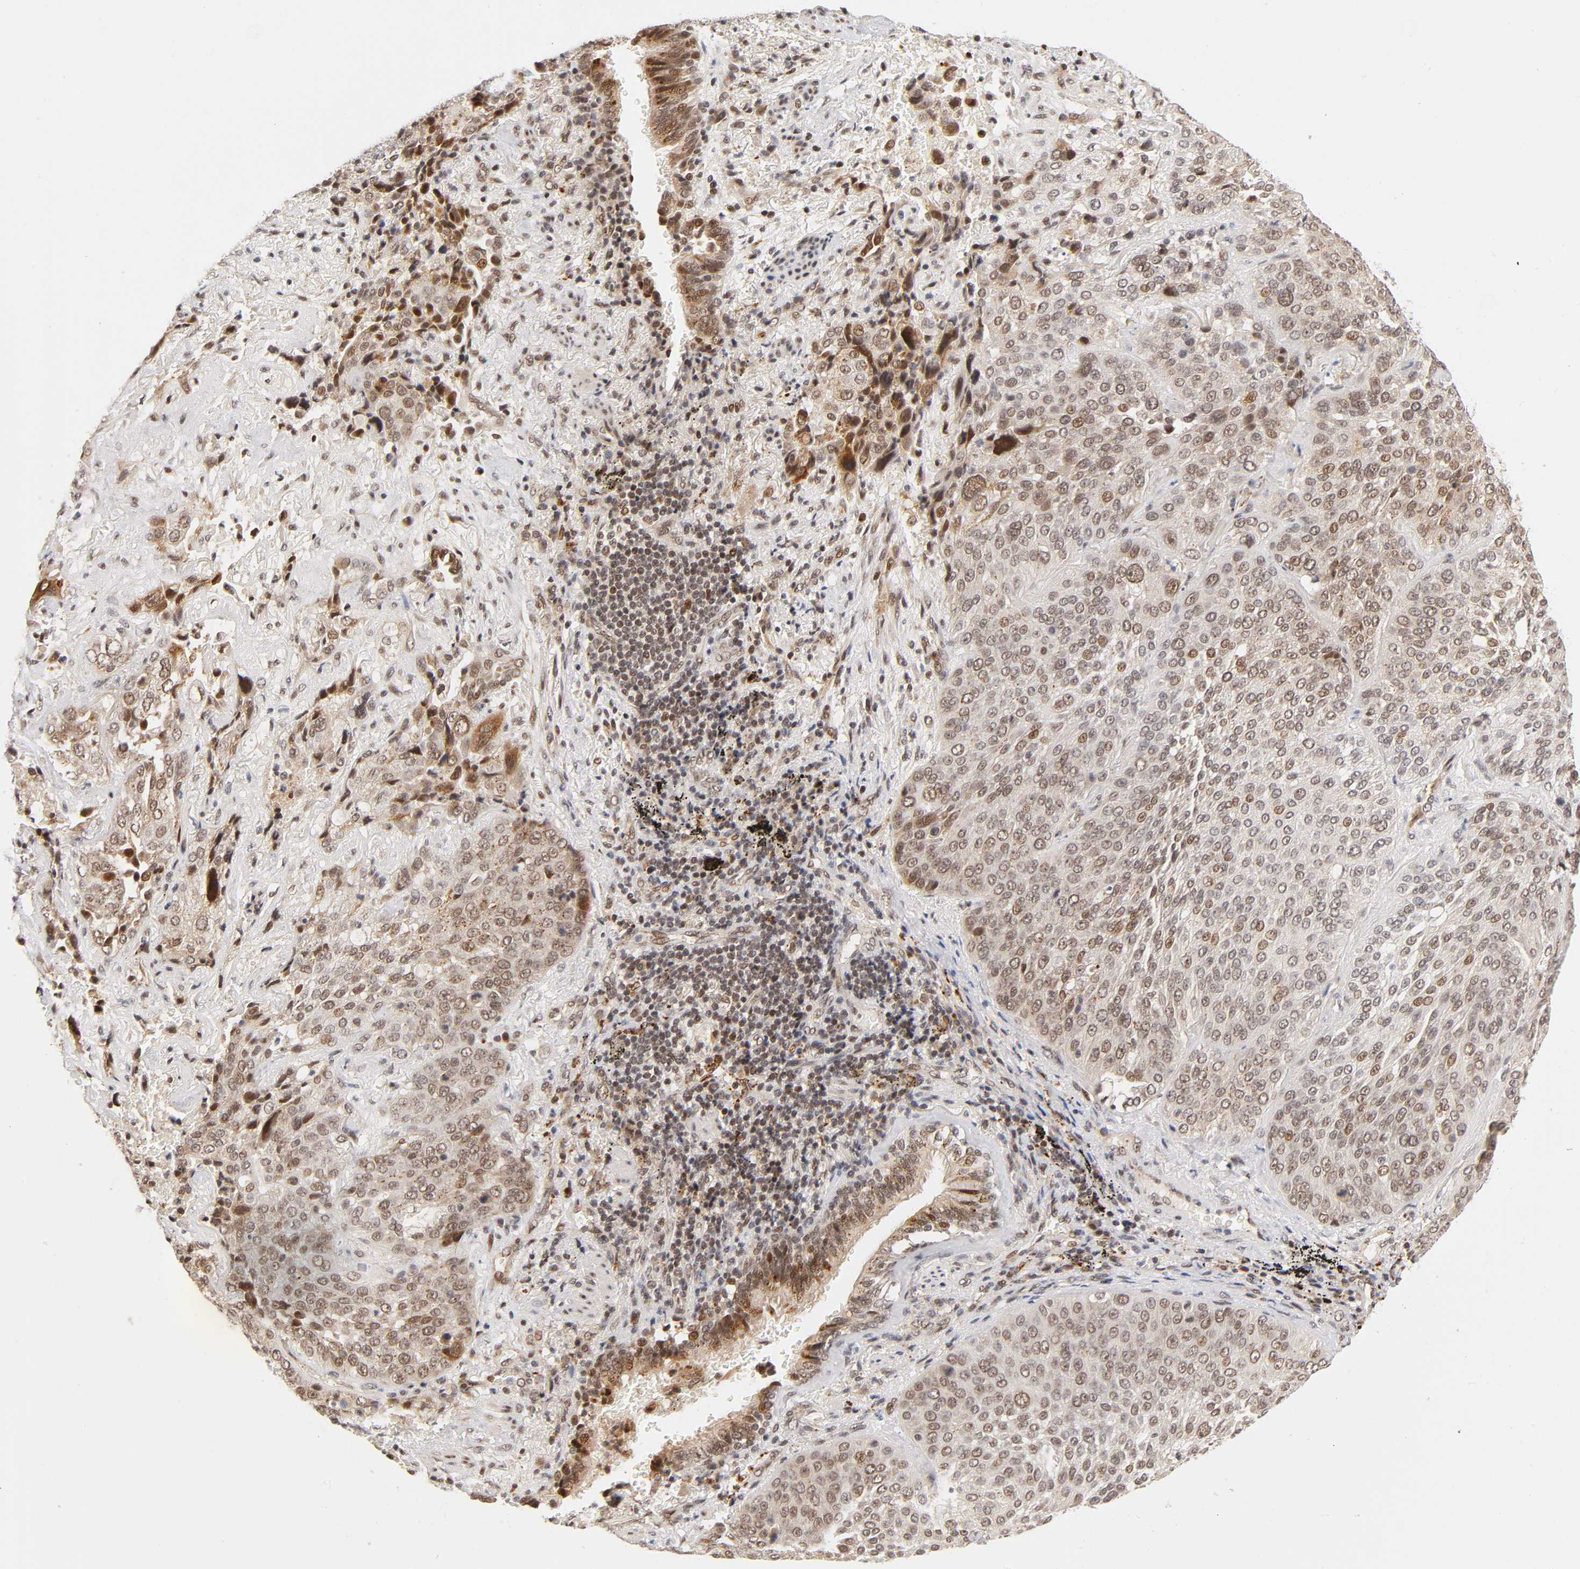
{"staining": {"intensity": "strong", "quantity": ">75%", "location": "cytoplasmic/membranous,nuclear"}, "tissue": "lung cancer", "cell_type": "Tumor cells", "image_type": "cancer", "snomed": [{"axis": "morphology", "description": "Squamous cell carcinoma, NOS"}, {"axis": "topography", "description": "Lung"}], "caption": "Strong cytoplasmic/membranous and nuclear protein staining is identified in about >75% of tumor cells in squamous cell carcinoma (lung).", "gene": "TAF10", "patient": {"sex": "male", "age": 54}}